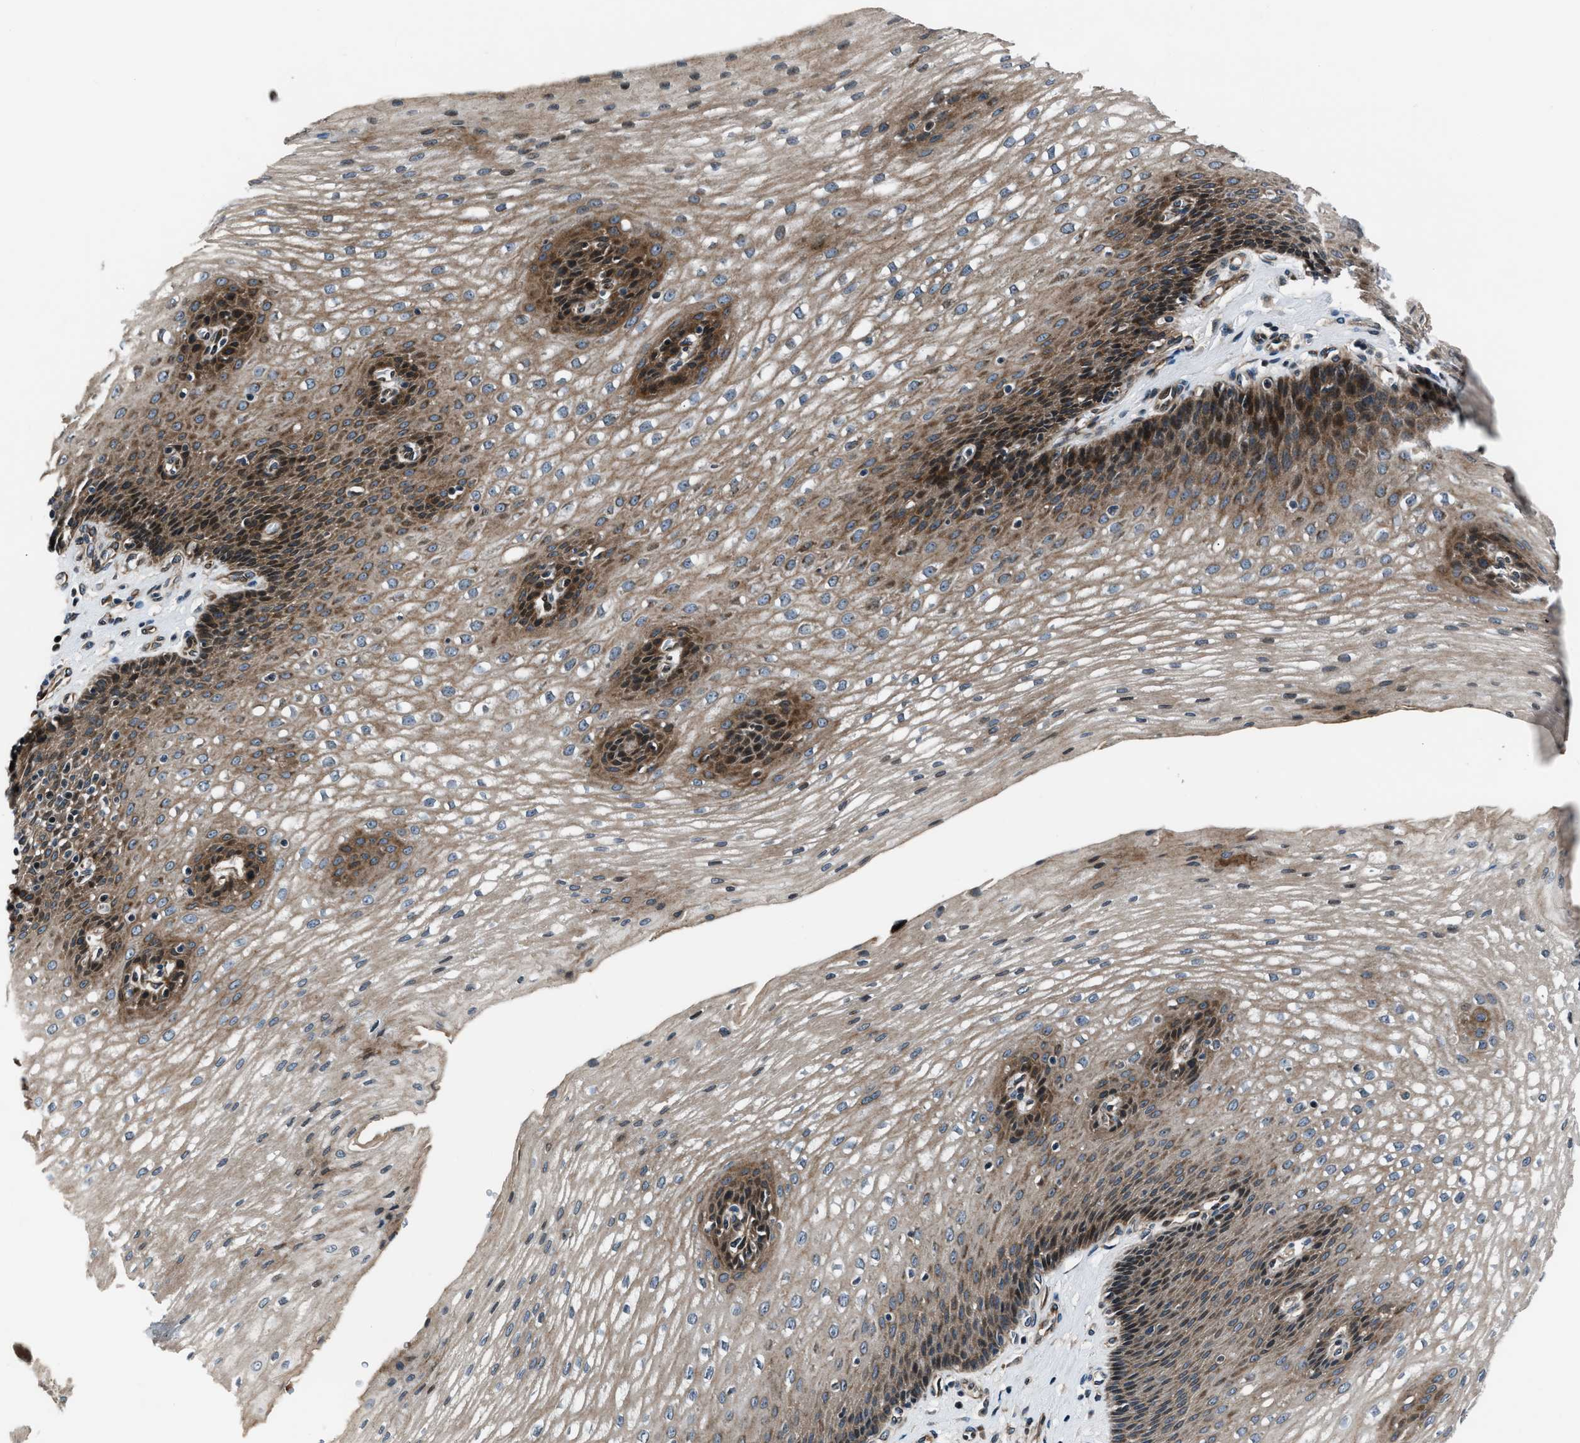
{"staining": {"intensity": "moderate", "quantity": ">75%", "location": "cytoplasmic/membranous"}, "tissue": "esophagus", "cell_type": "Squamous epithelial cells", "image_type": "normal", "snomed": [{"axis": "morphology", "description": "Normal tissue, NOS"}, {"axis": "topography", "description": "Esophagus"}], "caption": "The photomicrograph exhibits a brown stain indicating the presence of a protein in the cytoplasmic/membranous of squamous epithelial cells in esophagus.", "gene": "DYNC2I1", "patient": {"sex": "male", "age": 48}}